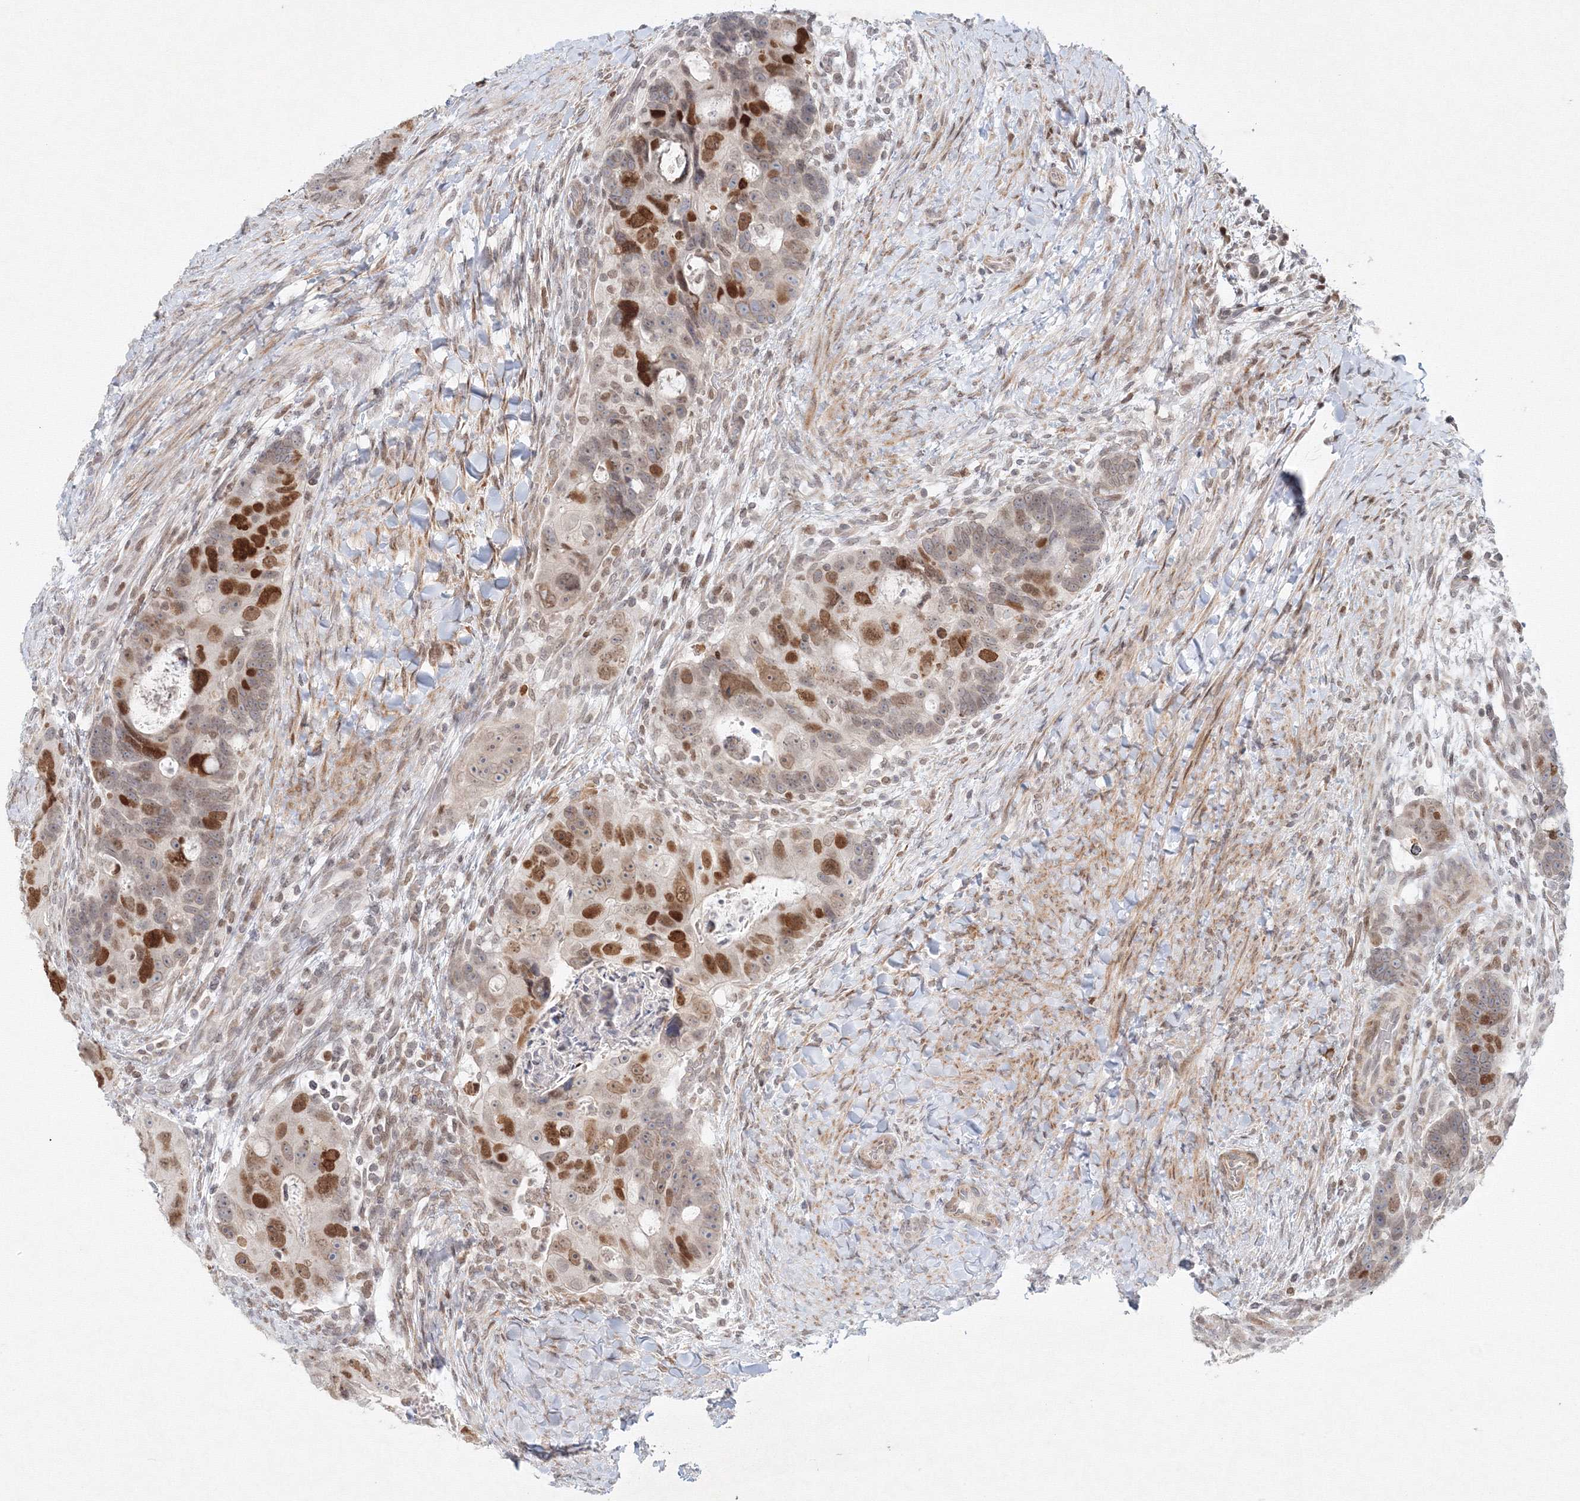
{"staining": {"intensity": "moderate", "quantity": "25%-75%", "location": "nuclear"}, "tissue": "colorectal cancer", "cell_type": "Tumor cells", "image_type": "cancer", "snomed": [{"axis": "morphology", "description": "Adenocarcinoma, NOS"}, {"axis": "topography", "description": "Rectum"}], "caption": "This image exhibits IHC staining of human colorectal cancer (adenocarcinoma), with medium moderate nuclear positivity in approximately 25%-75% of tumor cells.", "gene": "KIF4A", "patient": {"sex": "male", "age": 59}}